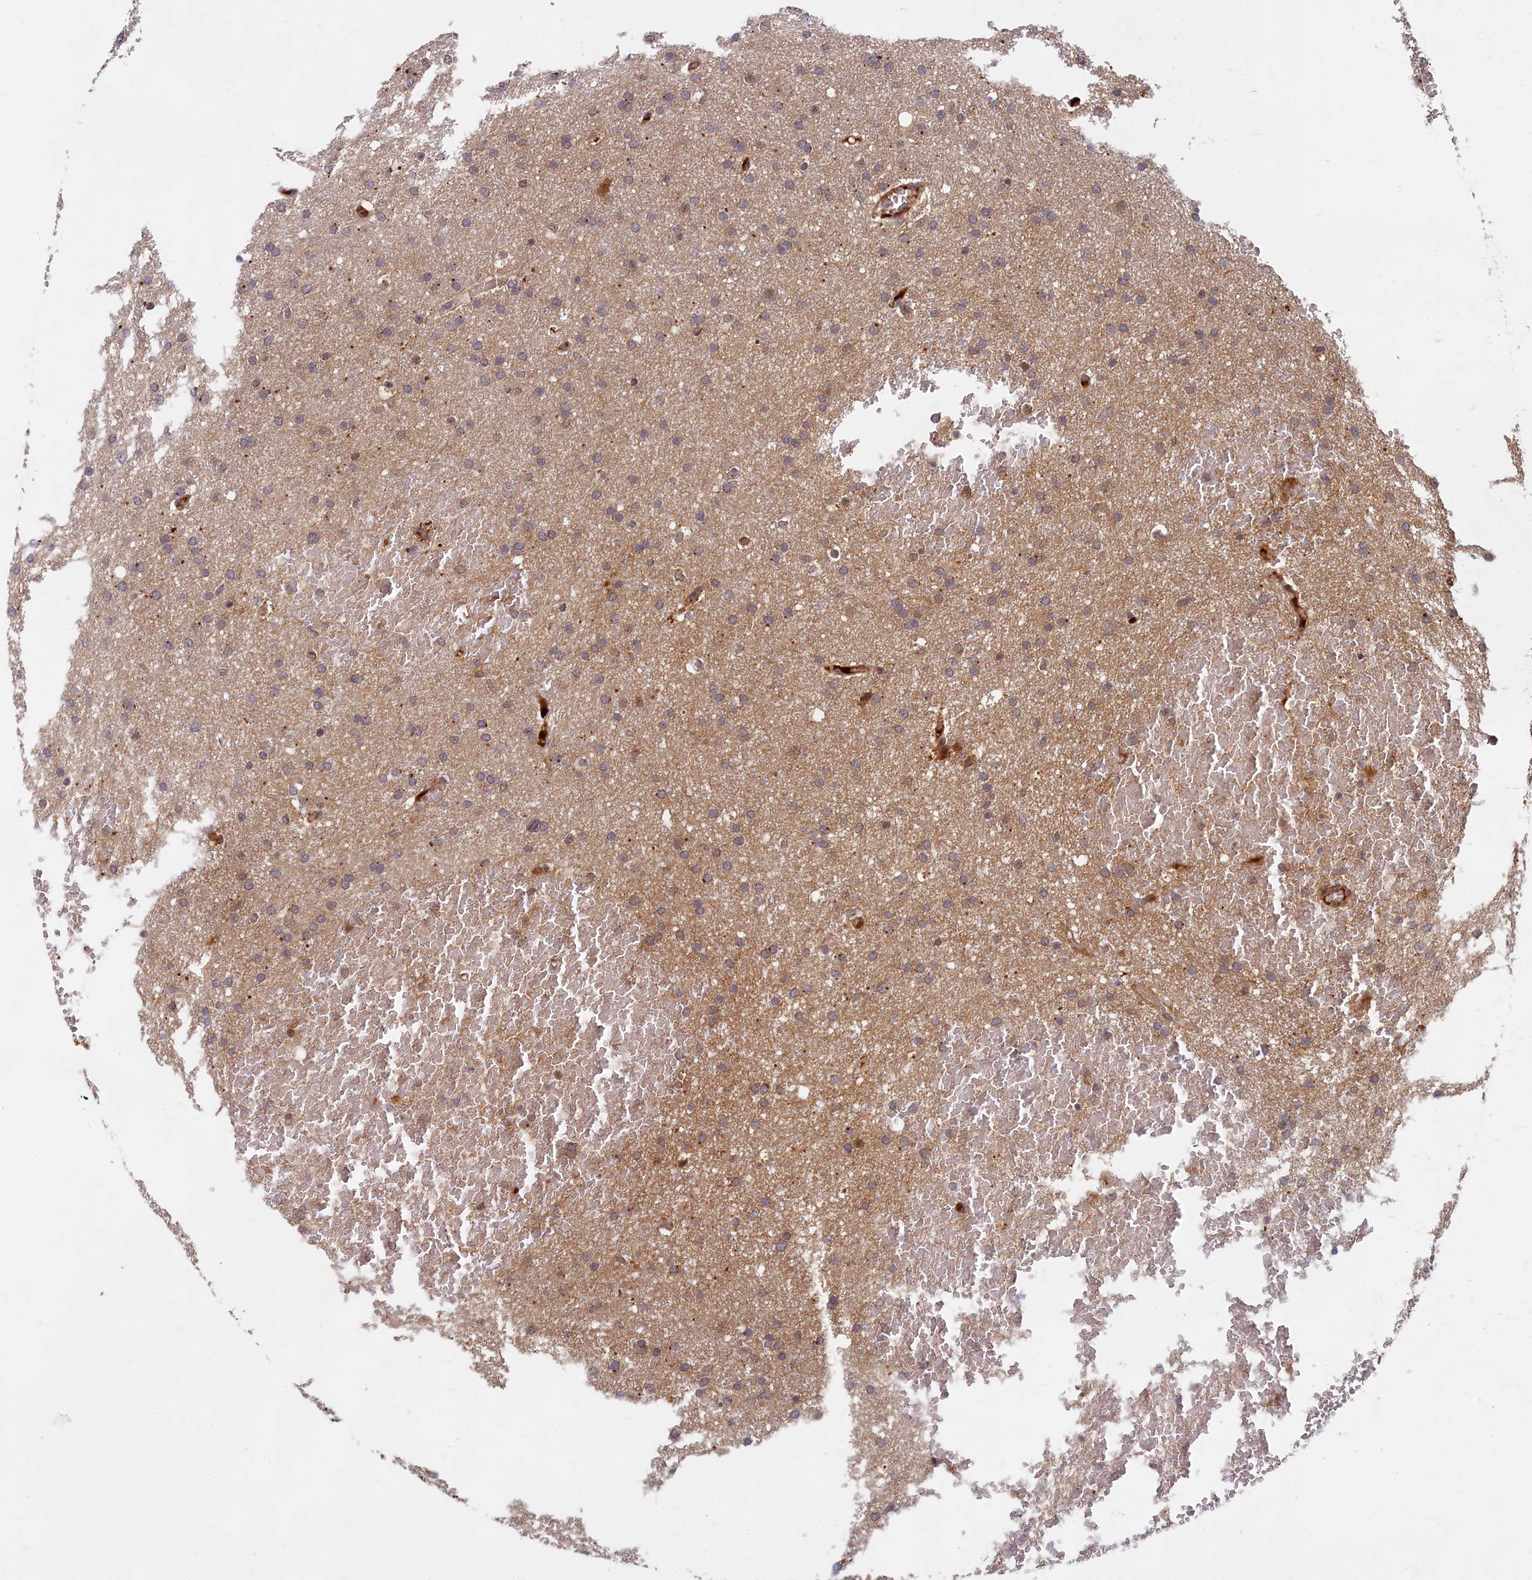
{"staining": {"intensity": "negative", "quantity": "none", "location": "none"}, "tissue": "glioma", "cell_type": "Tumor cells", "image_type": "cancer", "snomed": [{"axis": "morphology", "description": "Glioma, malignant, High grade"}, {"axis": "topography", "description": "Cerebral cortex"}], "caption": "Protein analysis of malignant high-grade glioma exhibits no significant expression in tumor cells.", "gene": "EARS2", "patient": {"sex": "female", "age": 36}}